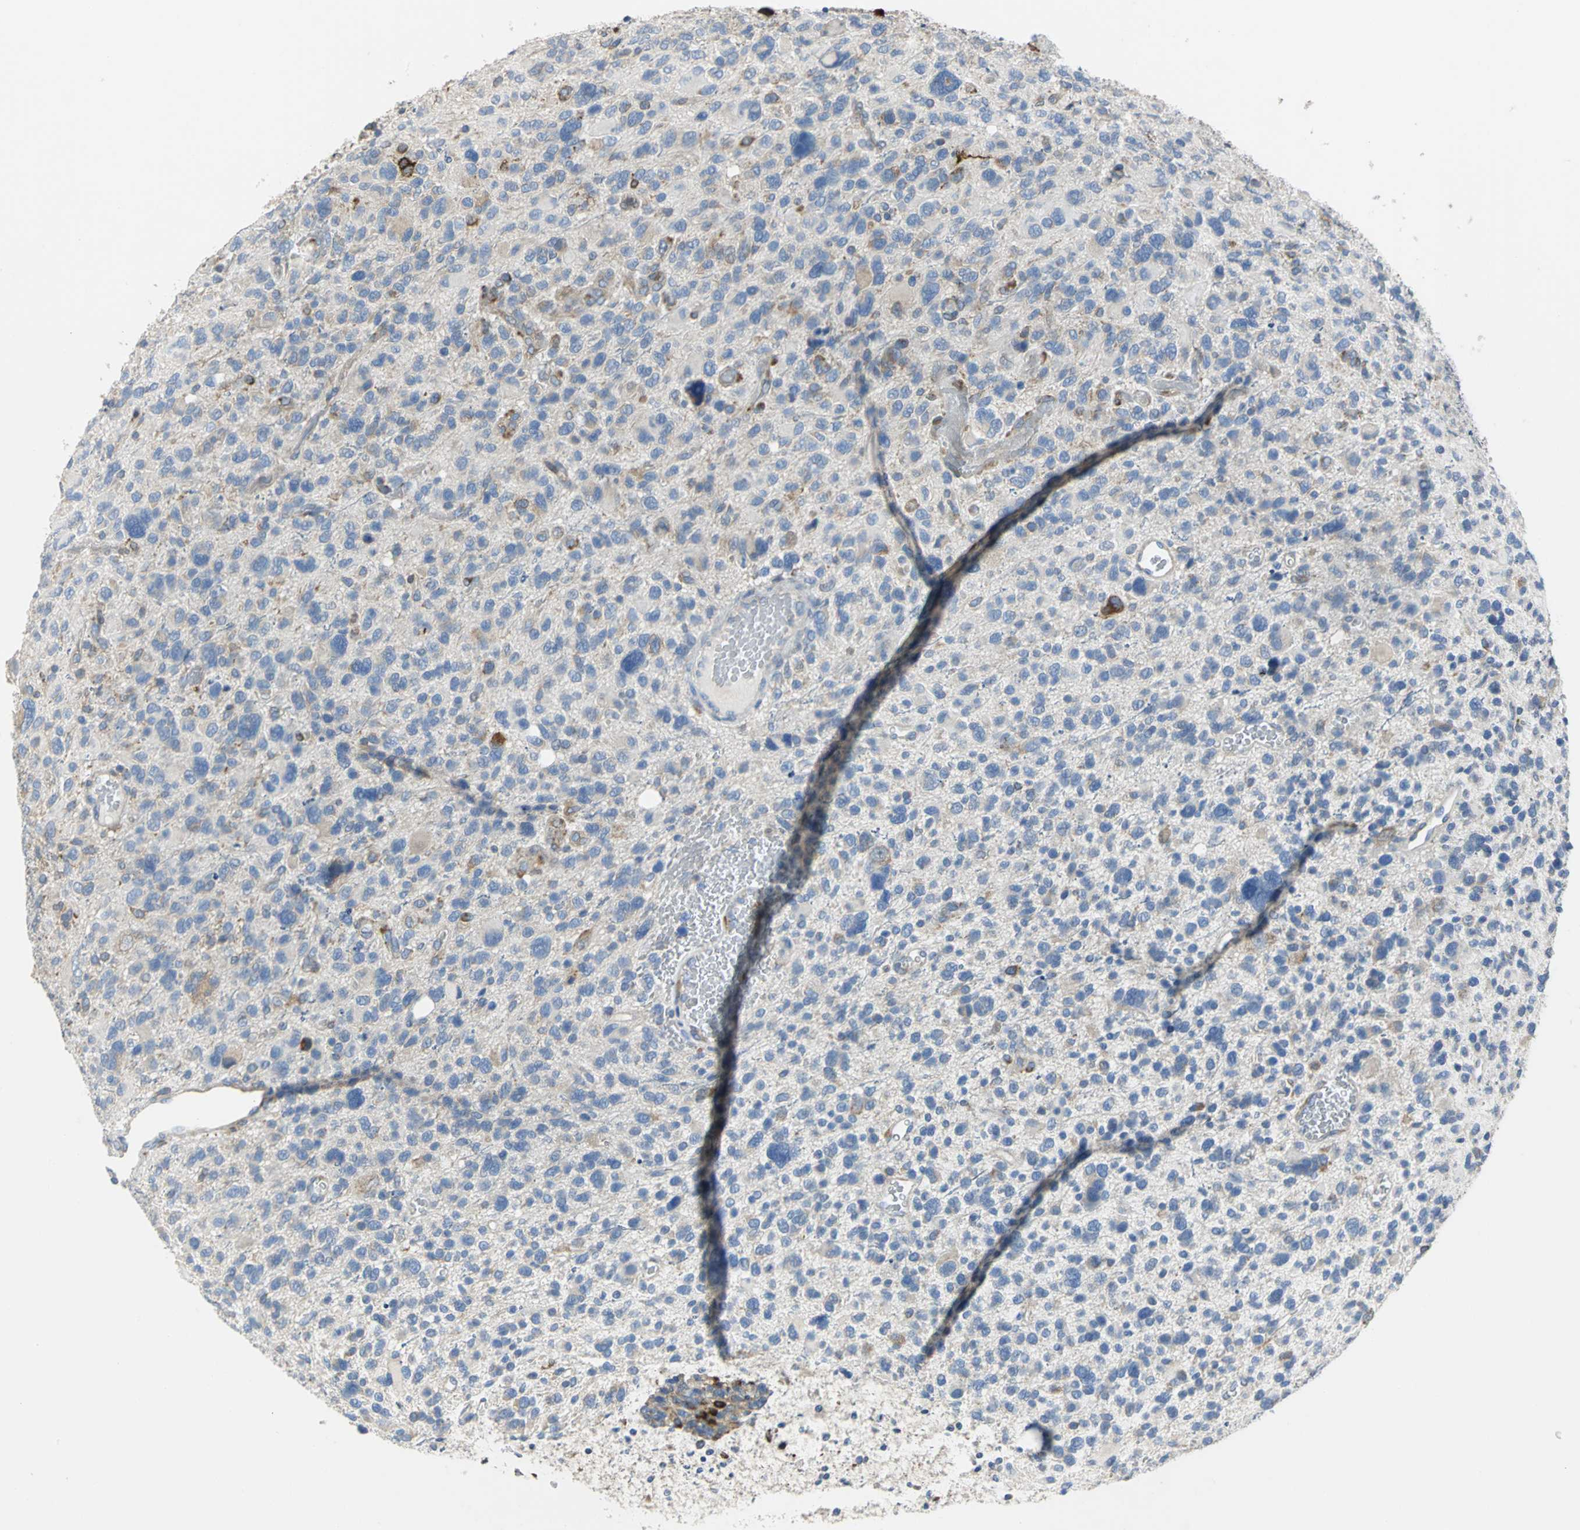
{"staining": {"intensity": "negative", "quantity": "none", "location": "none"}, "tissue": "glioma", "cell_type": "Tumor cells", "image_type": "cancer", "snomed": [{"axis": "morphology", "description": "Glioma, malignant, High grade"}, {"axis": "topography", "description": "Brain"}], "caption": "Malignant glioma (high-grade) was stained to show a protein in brown. There is no significant staining in tumor cells. Brightfield microscopy of immunohistochemistry stained with DAB (brown) and hematoxylin (blue), captured at high magnification.", "gene": "SDF2L1", "patient": {"sex": "male", "age": 48}}